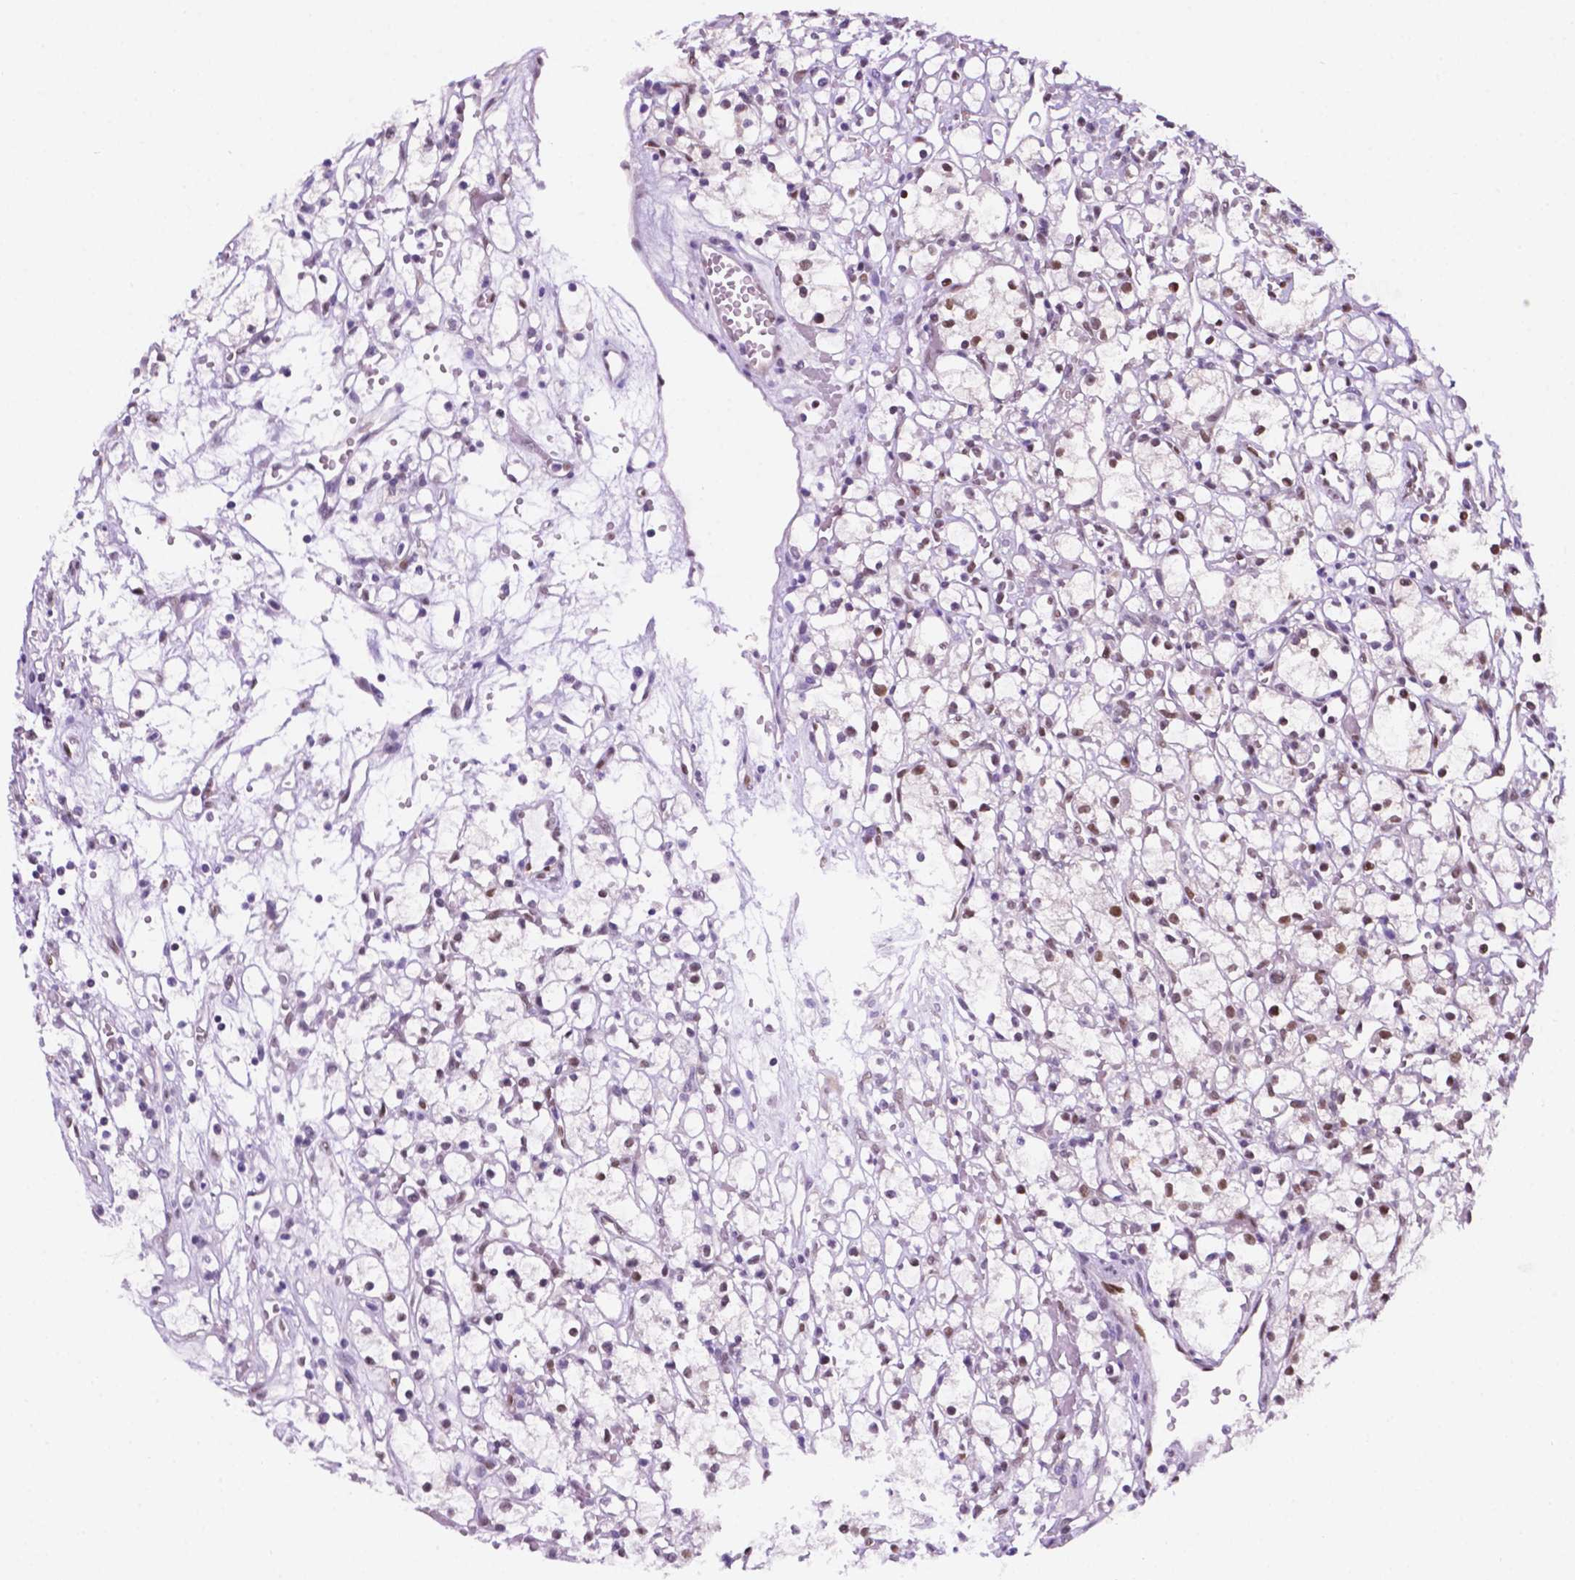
{"staining": {"intensity": "moderate", "quantity": "<25%", "location": "nuclear"}, "tissue": "renal cancer", "cell_type": "Tumor cells", "image_type": "cancer", "snomed": [{"axis": "morphology", "description": "Adenocarcinoma, NOS"}, {"axis": "topography", "description": "Kidney"}], "caption": "Renal cancer (adenocarcinoma) stained with DAB (3,3'-diaminobenzidine) immunohistochemistry displays low levels of moderate nuclear staining in approximately <25% of tumor cells. (DAB IHC, brown staining for protein, blue staining for nuclei).", "gene": "ERF", "patient": {"sex": "female", "age": 59}}